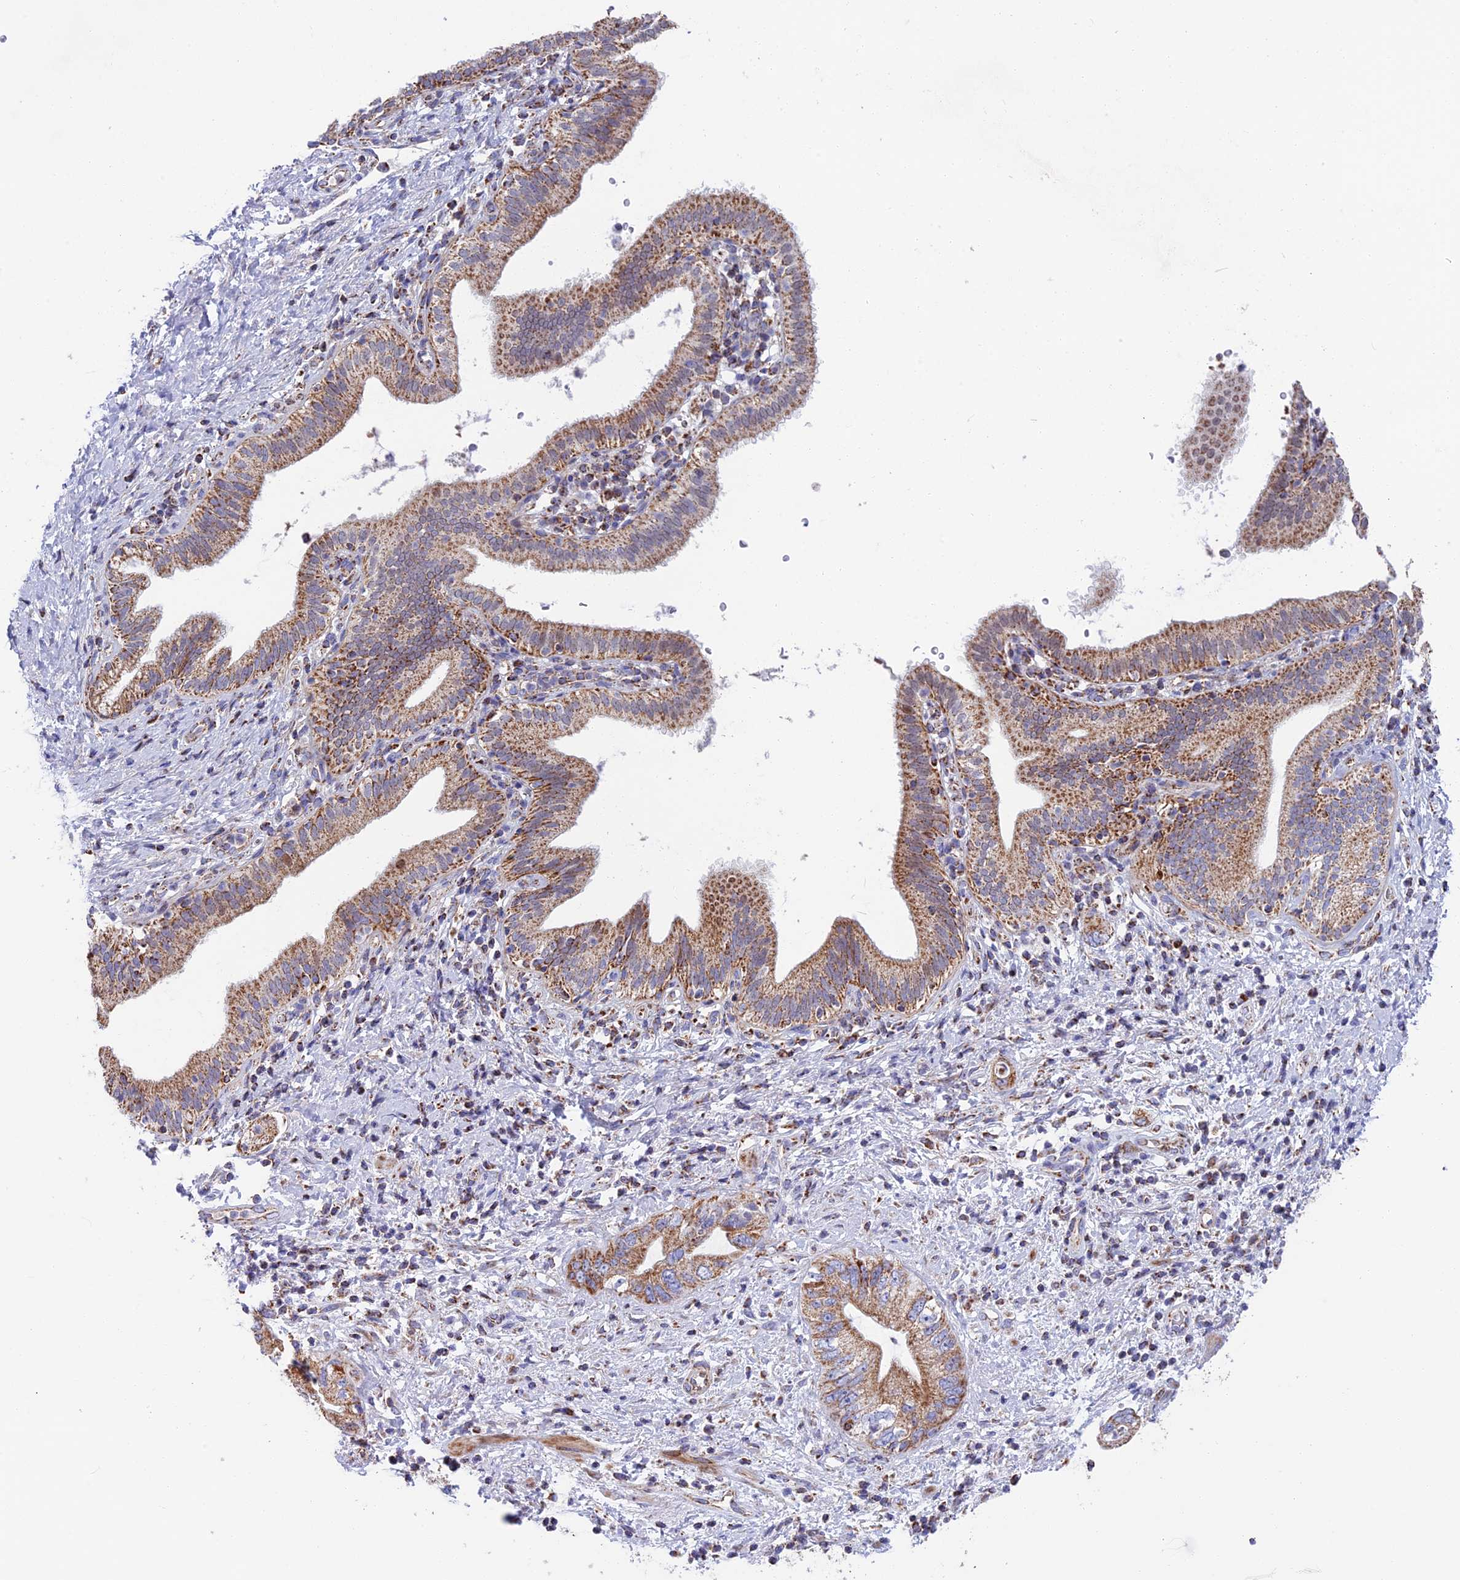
{"staining": {"intensity": "moderate", "quantity": ">75%", "location": "cytoplasmic/membranous"}, "tissue": "pancreatic cancer", "cell_type": "Tumor cells", "image_type": "cancer", "snomed": [{"axis": "morphology", "description": "Adenocarcinoma, NOS"}, {"axis": "topography", "description": "Pancreas"}], "caption": "This histopathology image shows immunohistochemistry staining of pancreatic cancer, with medium moderate cytoplasmic/membranous expression in about >75% of tumor cells.", "gene": "CS", "patient": {"sex": "female", "age": 73}}